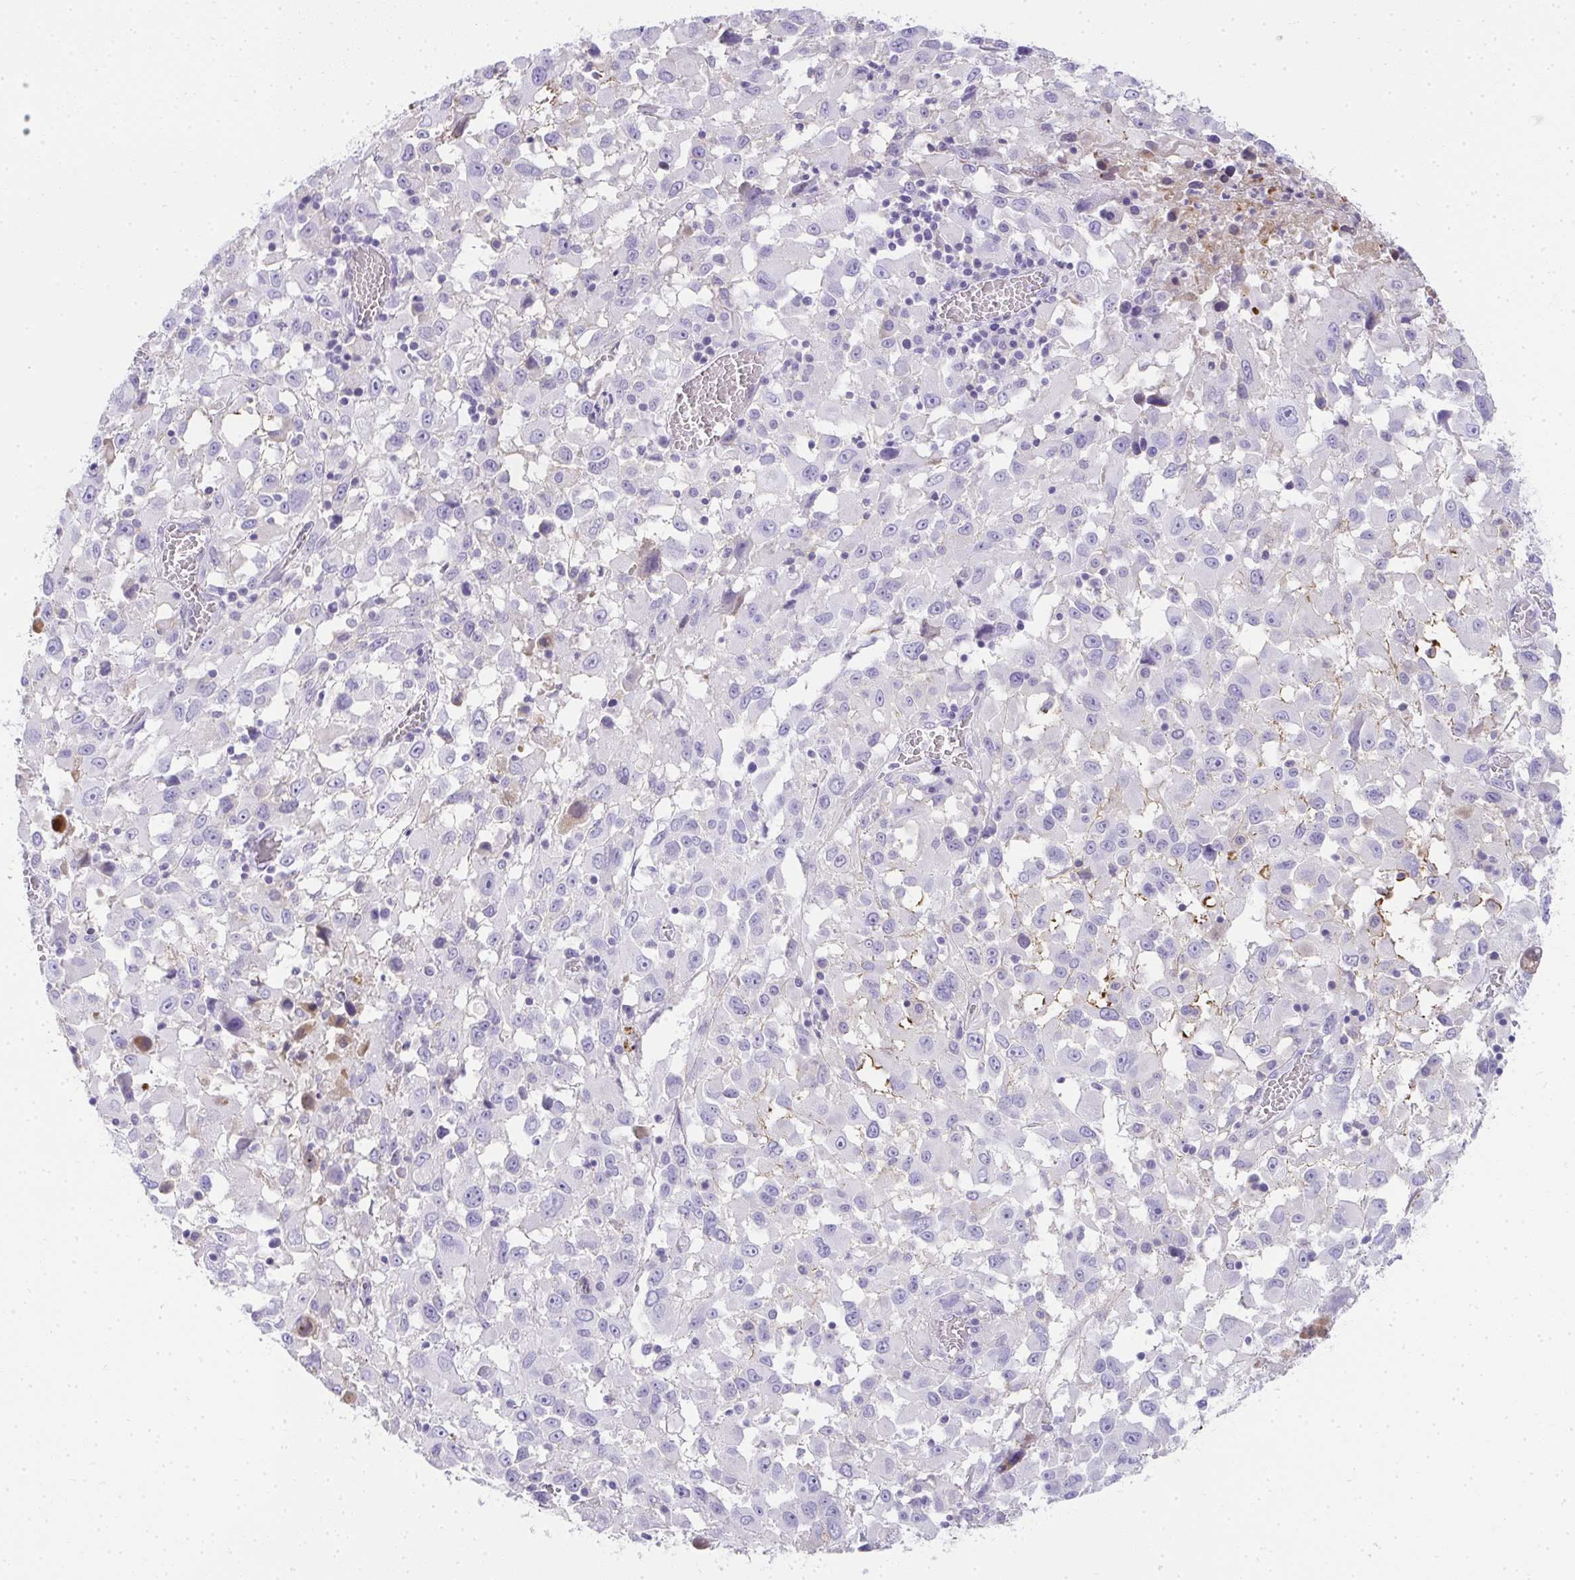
{"staining": {"intensity": "negative", "quantity": "none", "location": "none"}, "tissue": "melanoma", "cell_type": "Tumor cells", "image_type": "cancer", "snomed": [{"axis": "morphology", "description": "Malignant melanoma, Metastatic site"}, {"axis": "topography", "description": "Soft tissue"}], "caption": "This is an IHC image of malignant melanoma (metastatic site). There is no staining in tumor cells.", "gene": "ZSWIM3", "patient": {"sex": "male", "age": 50}}